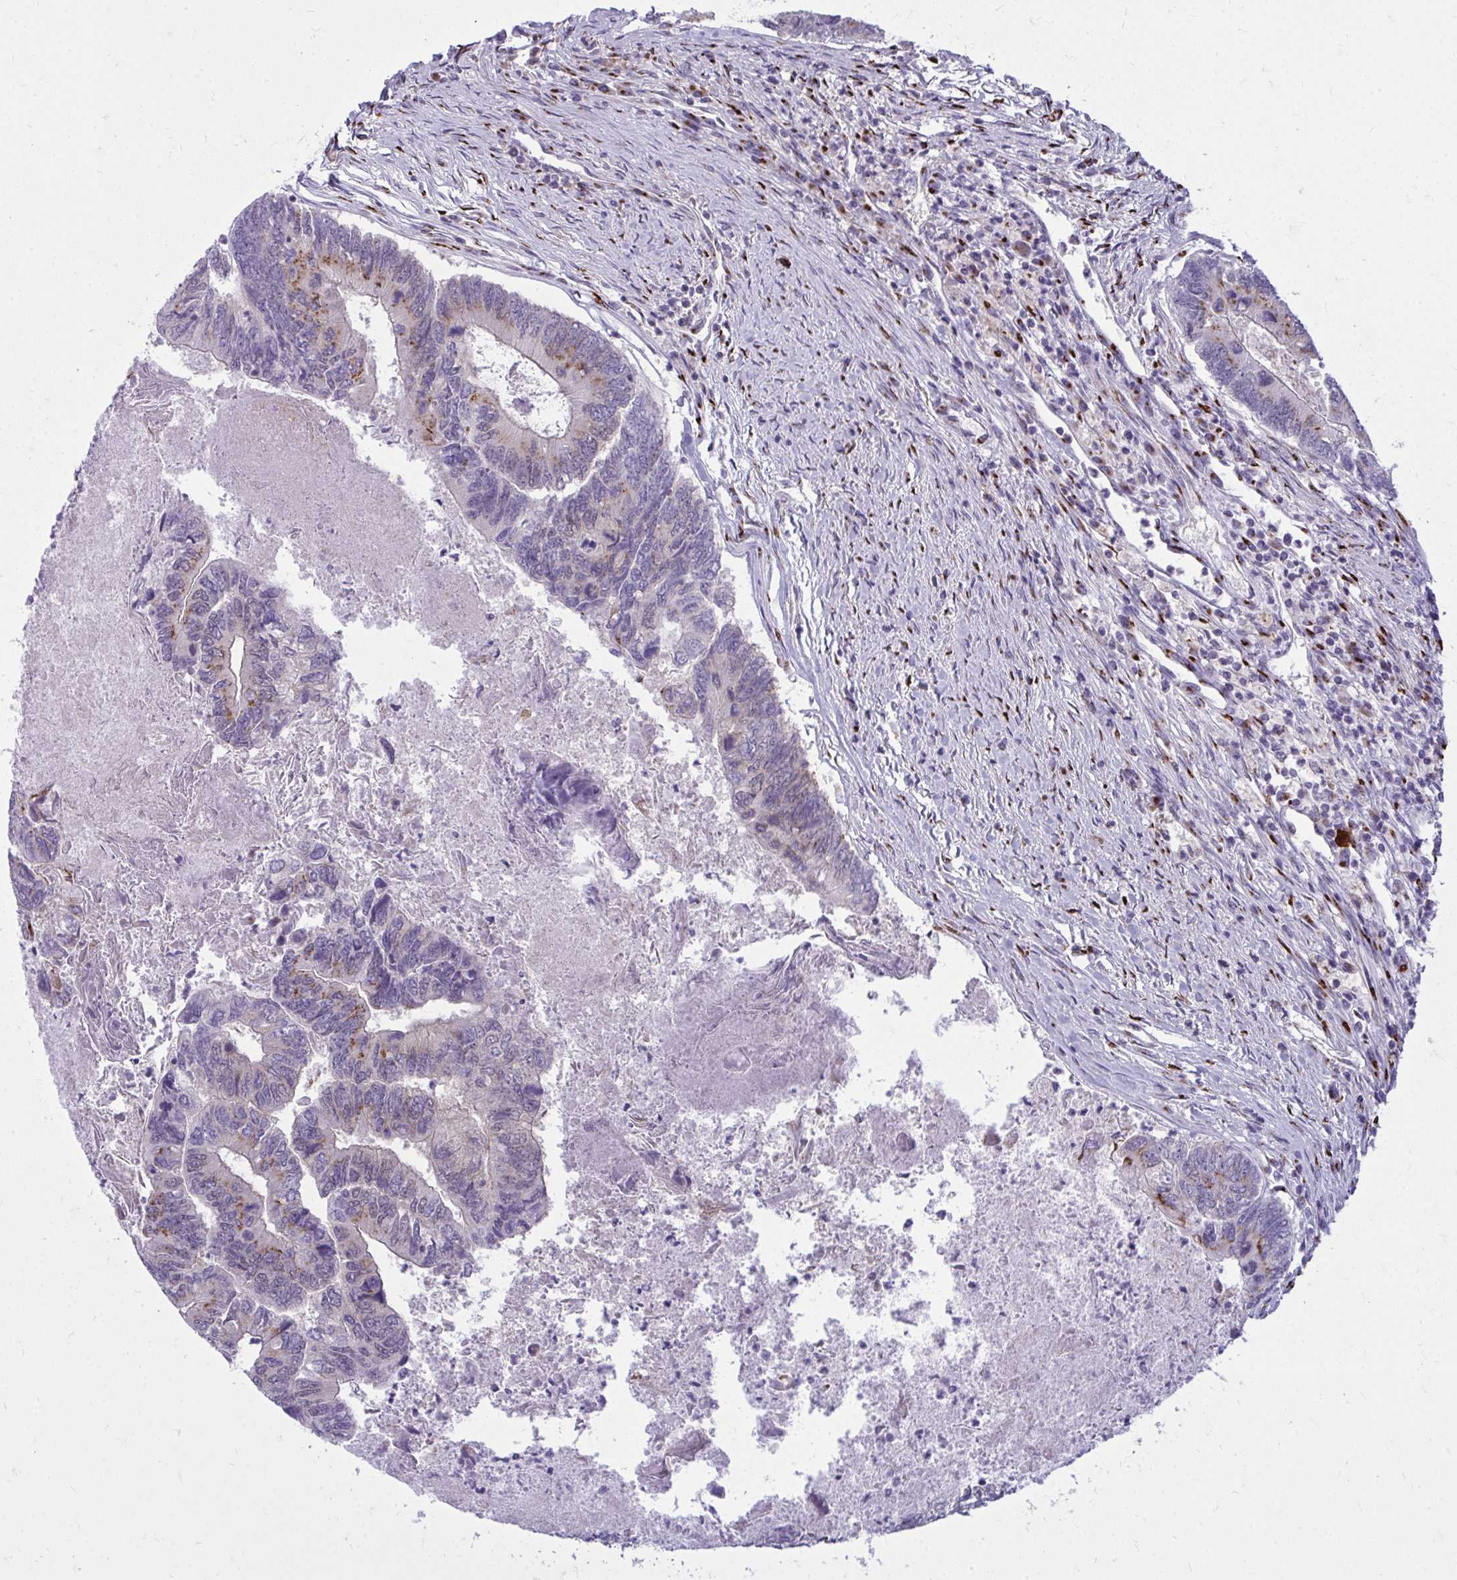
{"staining": {"intensity": "moderate", "quantity": "25%-75%", "location": "cytoplasmic/membranous"}, "tissue": "colorectal cancer", "cell_type": "Tumor cells", "image_type": "cancer", "snomed": [{"axis": "morphology", "description": "Adenocarcinoma, NOS"}, {"axis": "topography", "description": "Colon"}], "caption": "Immunohistochemical staining of human colorectal cancer exhibits moderate cytoplasmic/membranous protein expression in approximately 25%-75% of tumor cells.", "gene": "DTX4", "patient": {"sex": "female", "age": 67}}